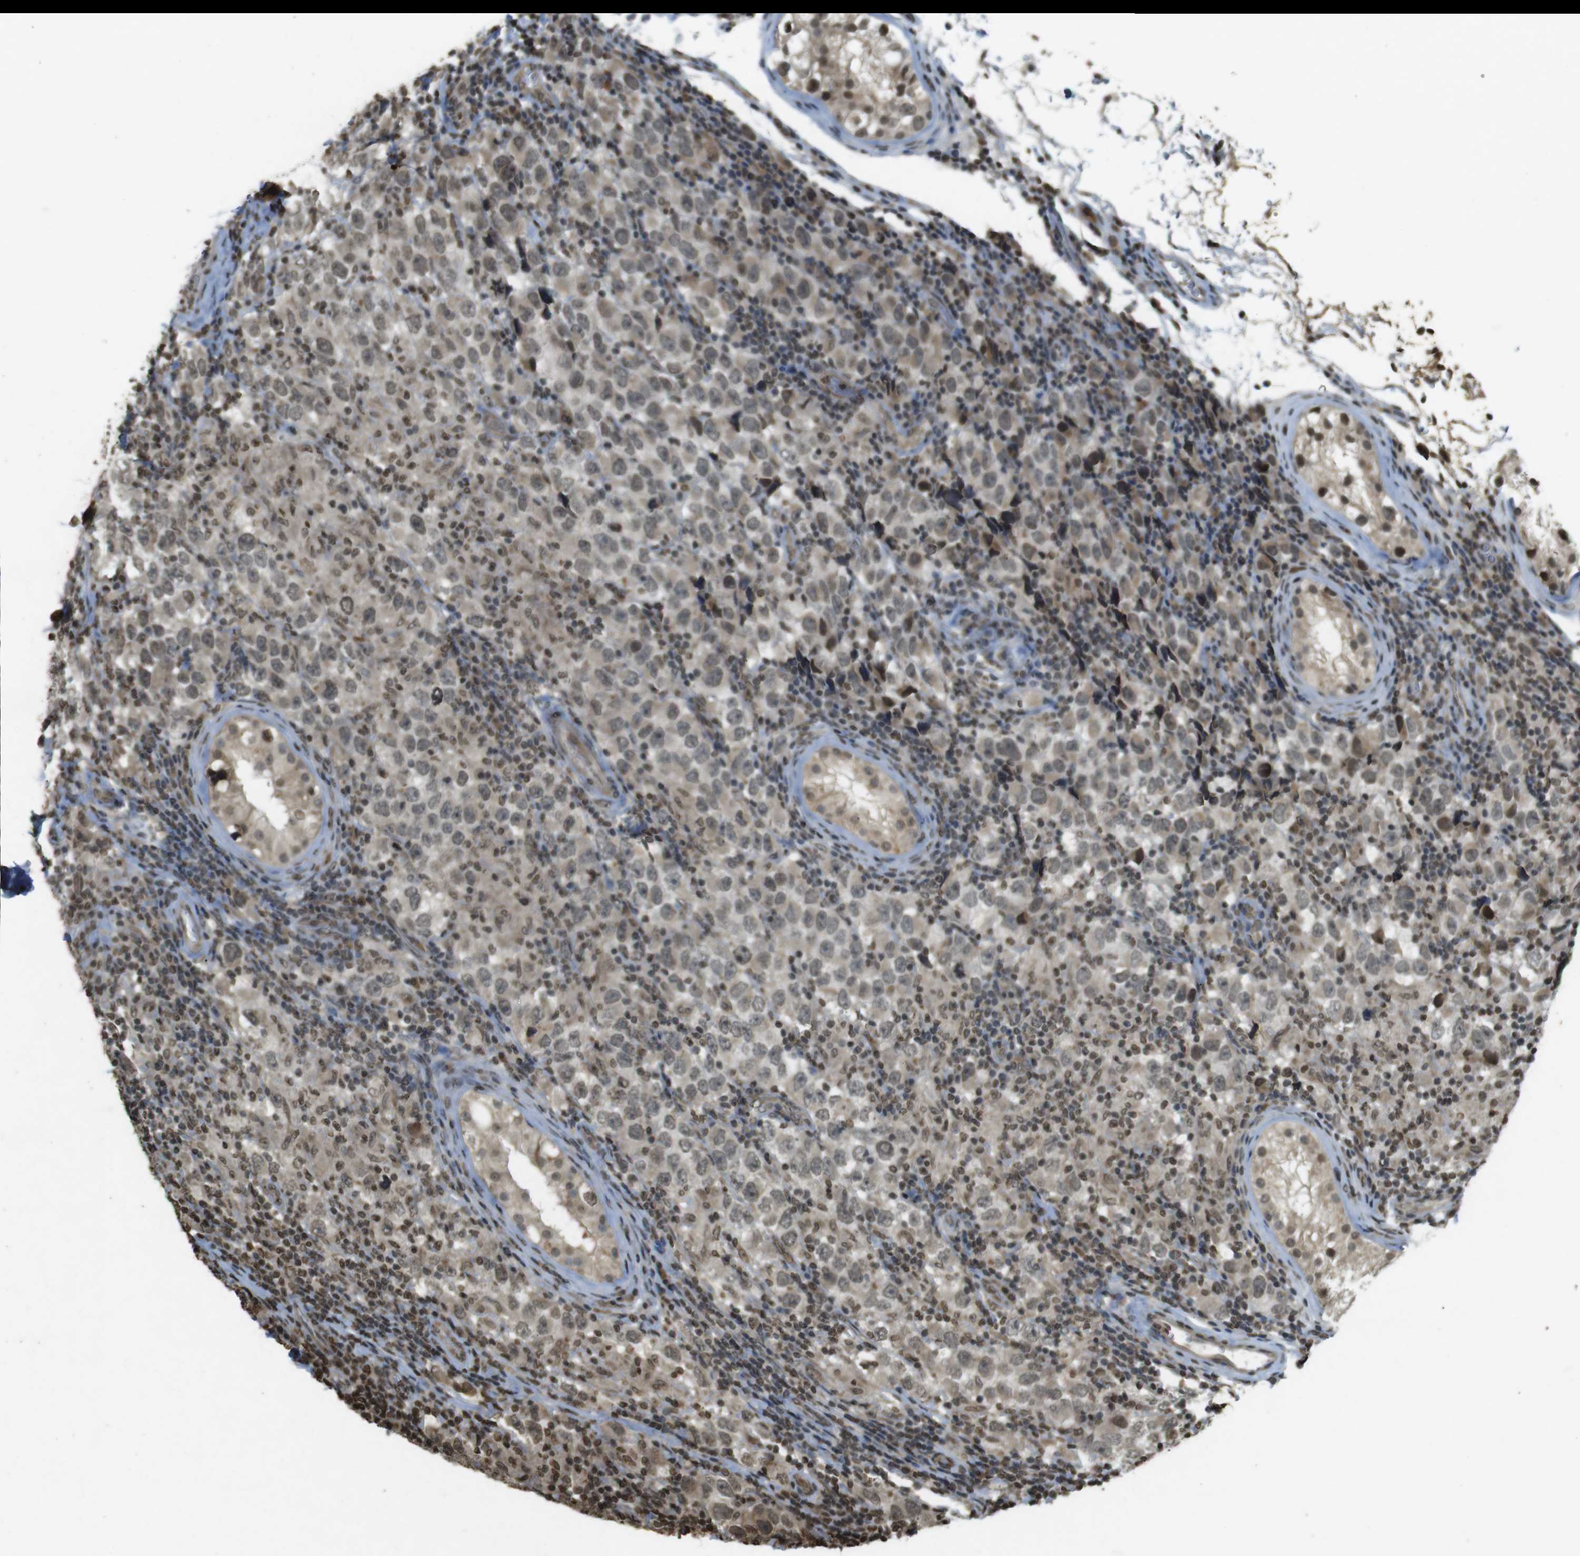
{"staining": {"intensity": "weak", "quantity": ">75%", "location": "nuclear"}, "tissue": "testis cancer", "cell_type": "Tumor cells", "image_type": "cancer", "snomed": [{"axis": "morphology", "description": "Carcinoma, Embryonal, NOS"}, {"axis": "topography", "description": "Testis"}], "caption": "Protein expression analysis of testis embryonal carcinoma displays weak nuclear staining in approximately >75% of tumor cells. (Stains: DAB (3,3'-diaminobenzidine) in brown, nuclei in blue, Microscopy: brightfield microscopy at high magnification).", "gene": "ORC4", "patient": {"sex": "male", "age": 21}}